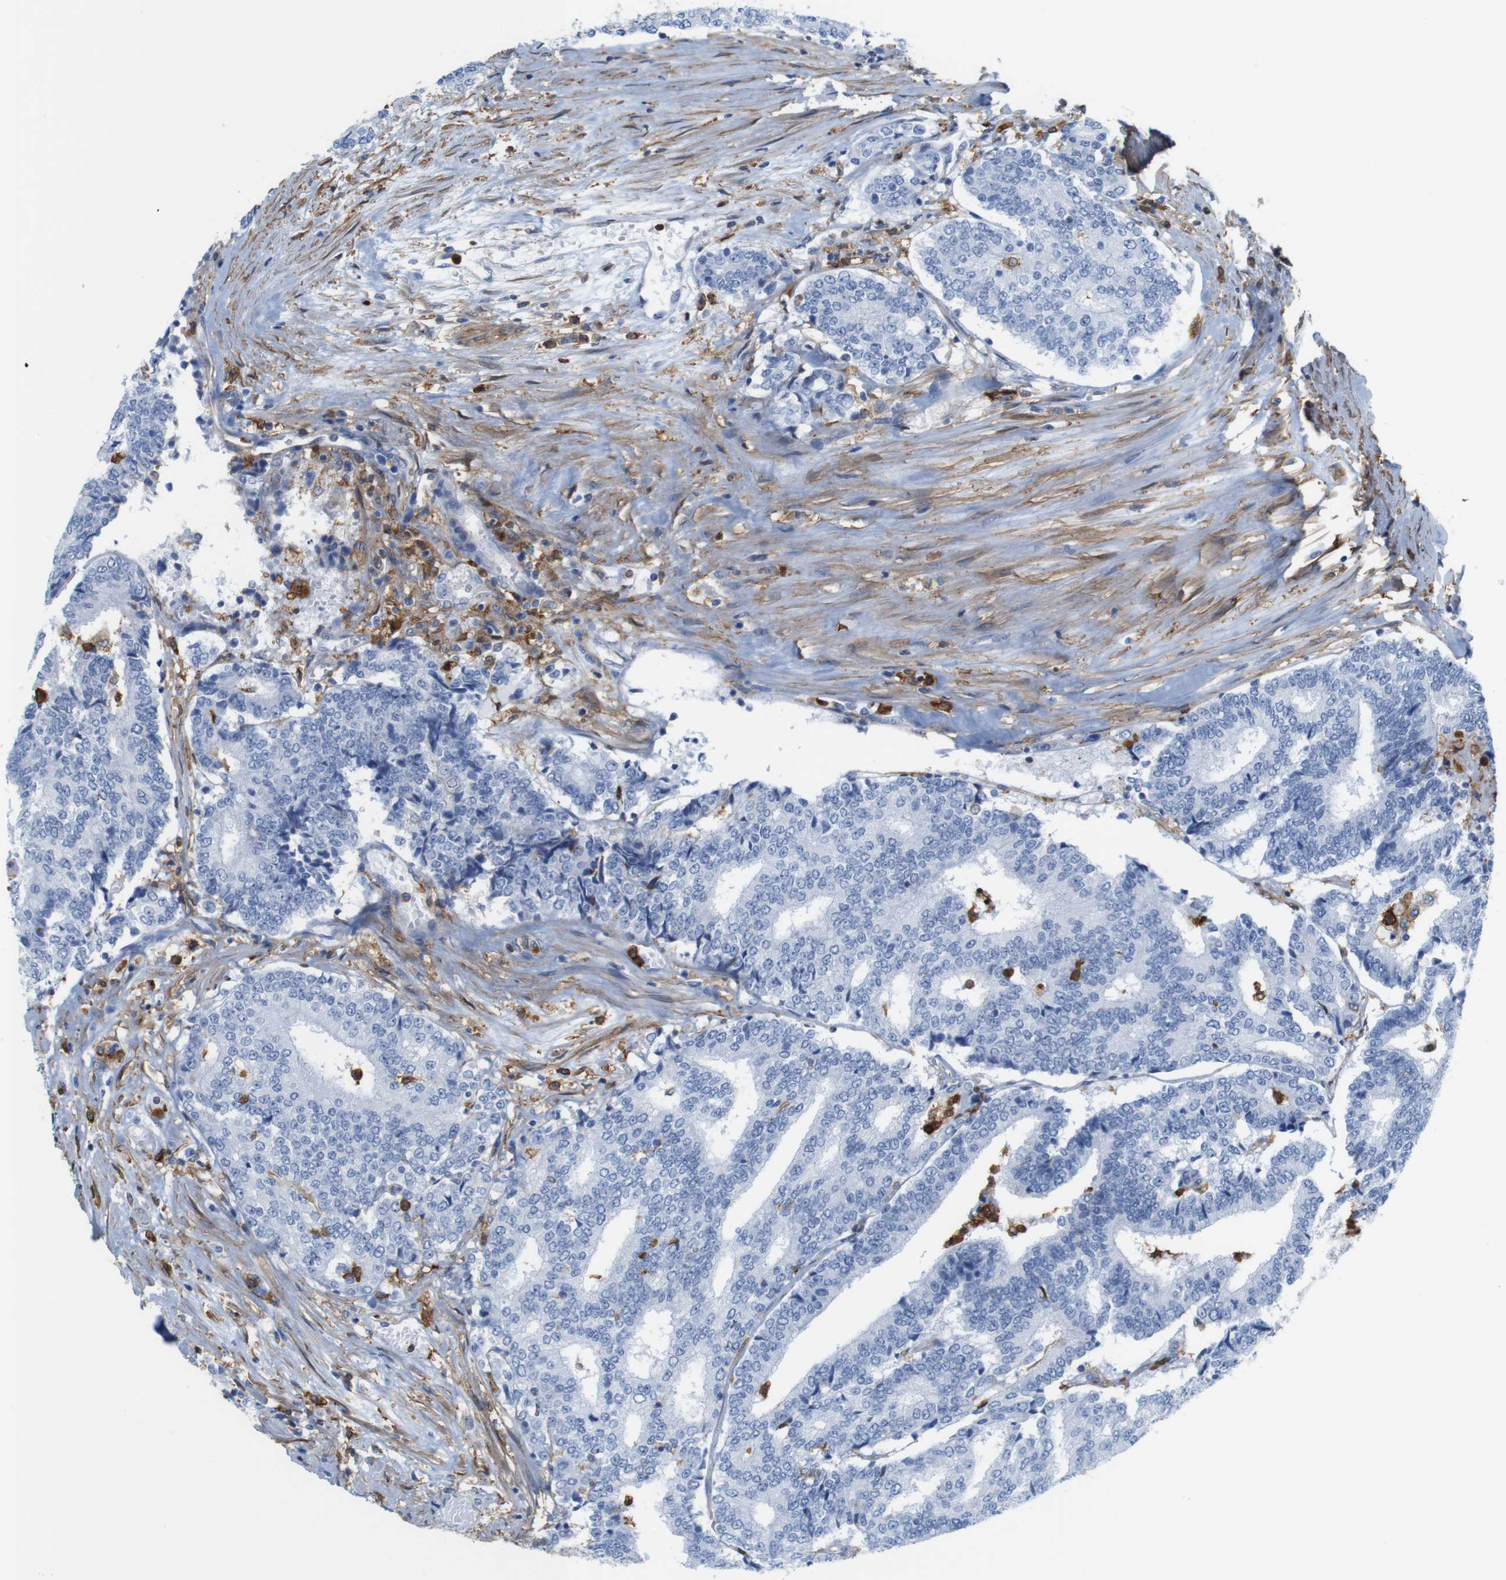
{"staining": {"intensity": "negative", "quantity": "none", "location": "none"}, "tissue": "prostate cancer", "cell_type": "Tumor cells", "image_type": "cancer", "snomed": [{"axis": "morphology", "description": "Normal tissue, NOS"}, {"axis": "morphology", "description": "Adenocarcinoma, High grade"}, {"axis": "topography", "description": "Prostate"}, {"axis": "topography", "description": "Seminal veicle"}], "caption": "High power microscopy micrograph of an immunohistochemistry (IHC) histopathology image of prostate high-grade adenocarcinoma, revealing no significant positivity in tumor cells. The staining was performed using DAB (3,3'-diaminobenzidine) to visualize the protein expression in brown, while the nuclei were stained in blue with hematoxylin (Magnification: 20x).", "gene": "ANXA1", "patient": {"sex": "male", "age": 55}}